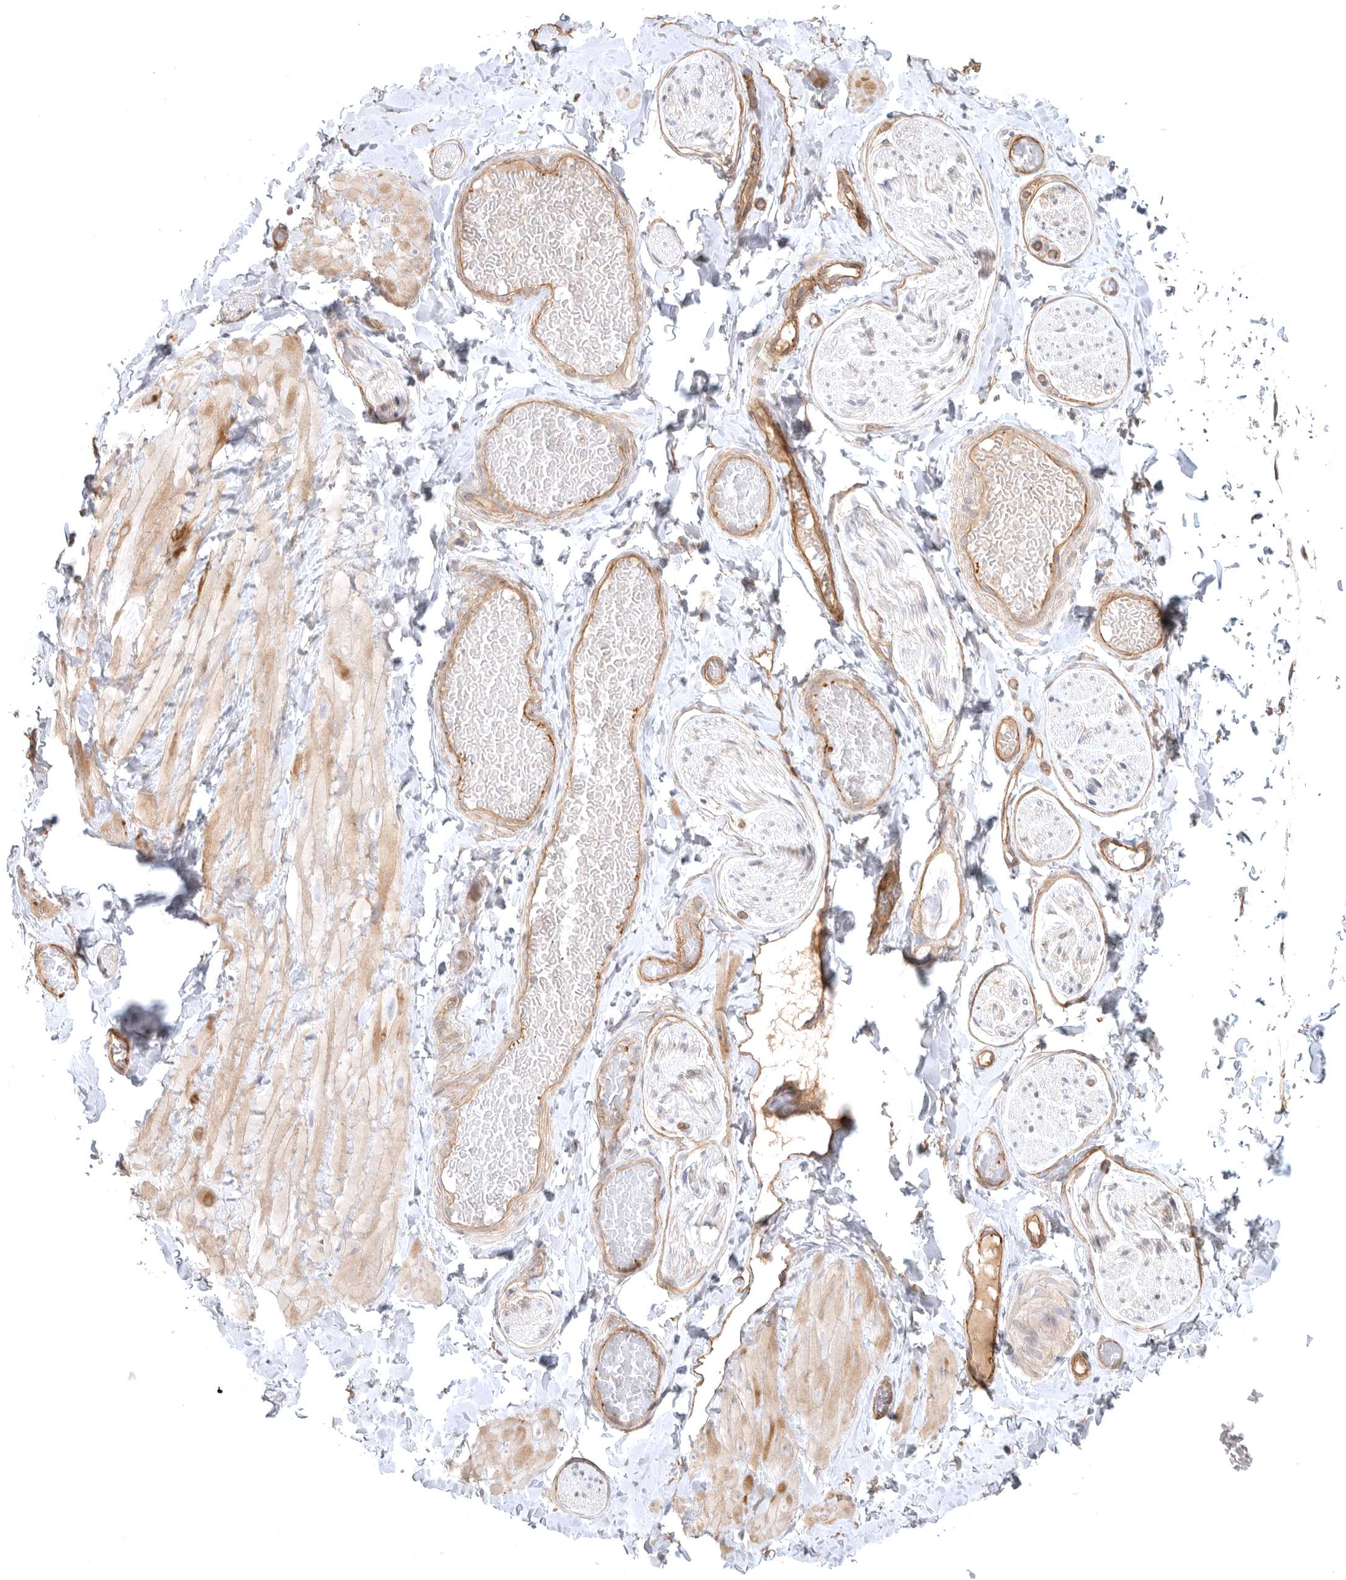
{"staining": {"intensity": "moderate", "quantity": ">75%", "location": "cytoplasmic/membranous"}, "tissue": "adipose tissue", "cell_type": "Adipocytes", "image_type": "normal", "snomed": [{"axis": "morphology", "description": "Normal tissue, NOS"}, {"axis": "topography", "description": "Adipose tissue"}, {"axis": "topography", "description": "Vascular tissue"}, {"axis": "topography", "description": "Peripheral nerve tissue"}], "caption": "Immunohistochemical staining of unremarkable adipose tissue reveals medium levels of moderate cytoplasmic/membranous expression in about >75% of adipocytes.", "gene": "LONRF1", "patient": {"sex": "male", "age": 25}}